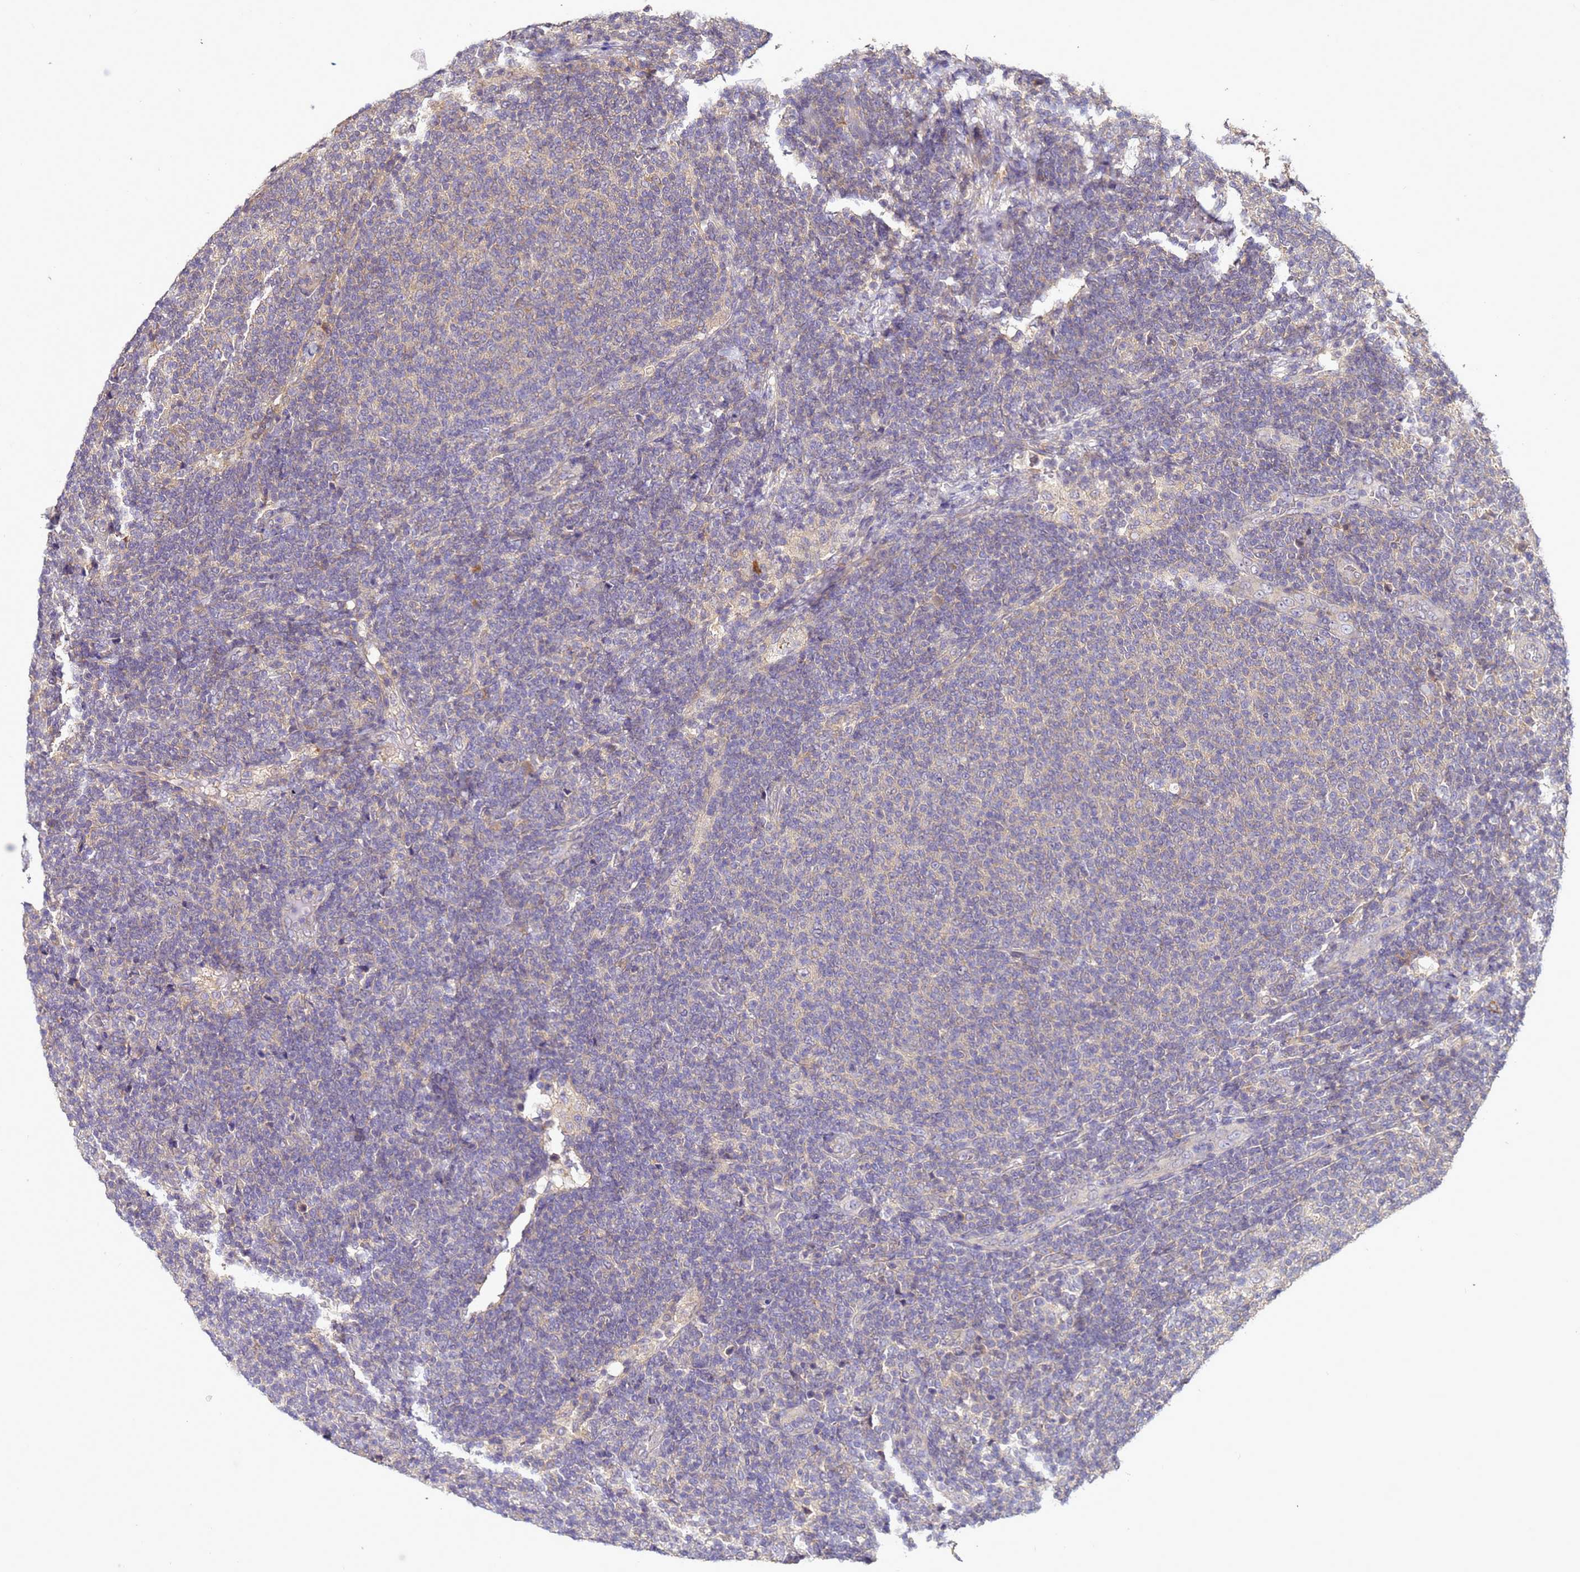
{"staining": {"intensity": "negative", "quantity": "none", "location": "none"}, "tissue": "lymphoma", "cell_type": "Tumor cells", "image_type": "cancer", "snomed": [{"axis": "morphology", "description": "Malignant lymphoma, non-Hodgkin's type, Low grade"}, {"axis": "topography", "description": "Lymph node"}], "caption": "This micrograph is of malignant lymphoma, non-Hodgkin's type (low-grade) stained with immunohistochemistry (IHC) to label a protein in brown with the nuclei are counter-stained blue. There is no positivity in tumor cells. Brightfield microscopy of IHC stained with DAB (3,3'-diaminobenzidine) (brown) and hematoxylin (blue), captured at high magnification.", "gene": "ANKRD17", "patient": {"sex": "male", "age": 66}}